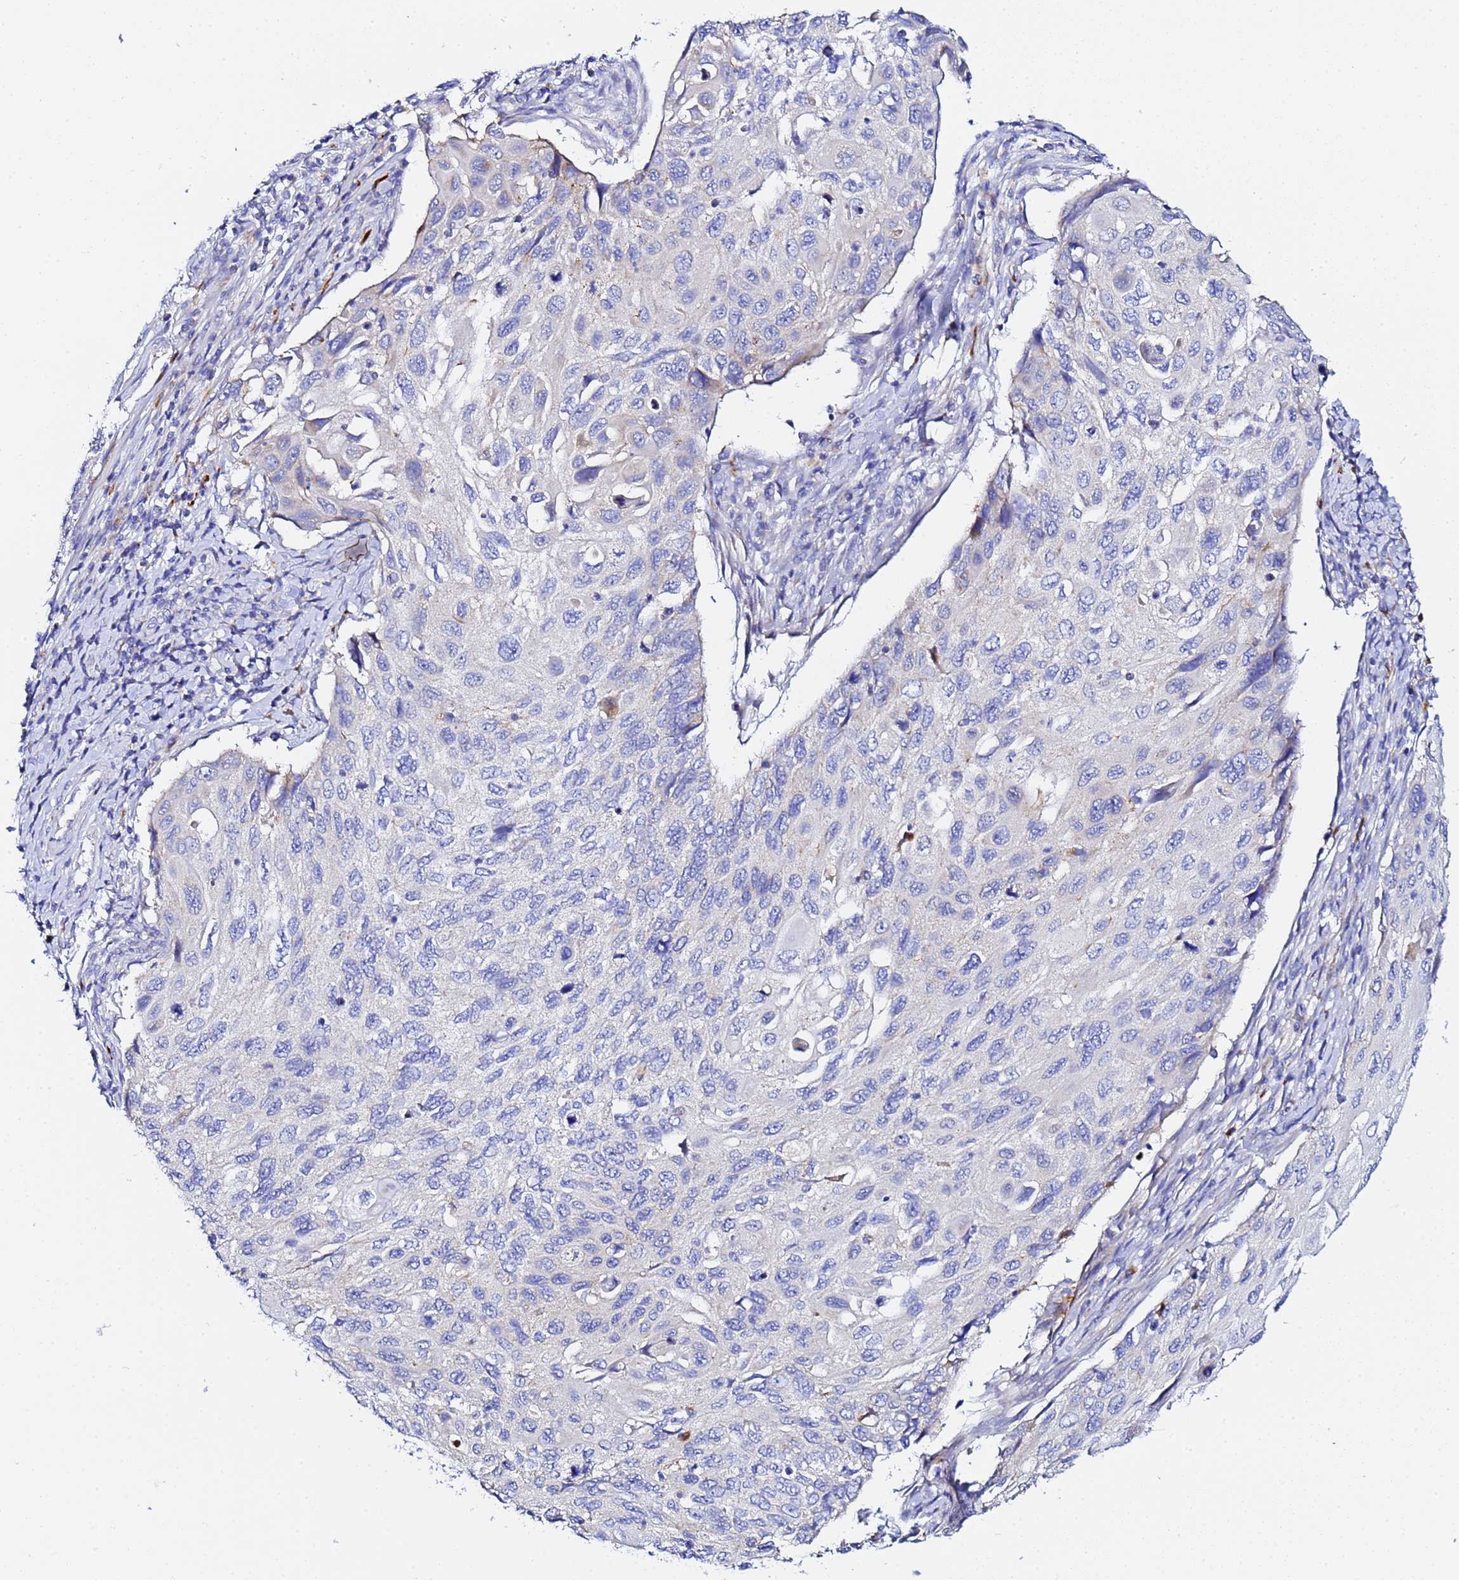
{"staining": {"intensity": "negative", "quantity": "none", "location": "none"}, "tissue": "cervical cancer", "cell_type": "Tumor cells", "image_type": "cancer", "snomed": [{"axis": "morphology", "description": "Squamous cell carcinoma, NOS"}, {"axis": "topography", "description": "Cervix"}], "caption": "Human cervical cancer (squamous cell carcinoma) stained for a protein using IHC displays no expression in tumor cells.", "gene": "VTI1B", "patient": {"sex": "female", "age": 70}}